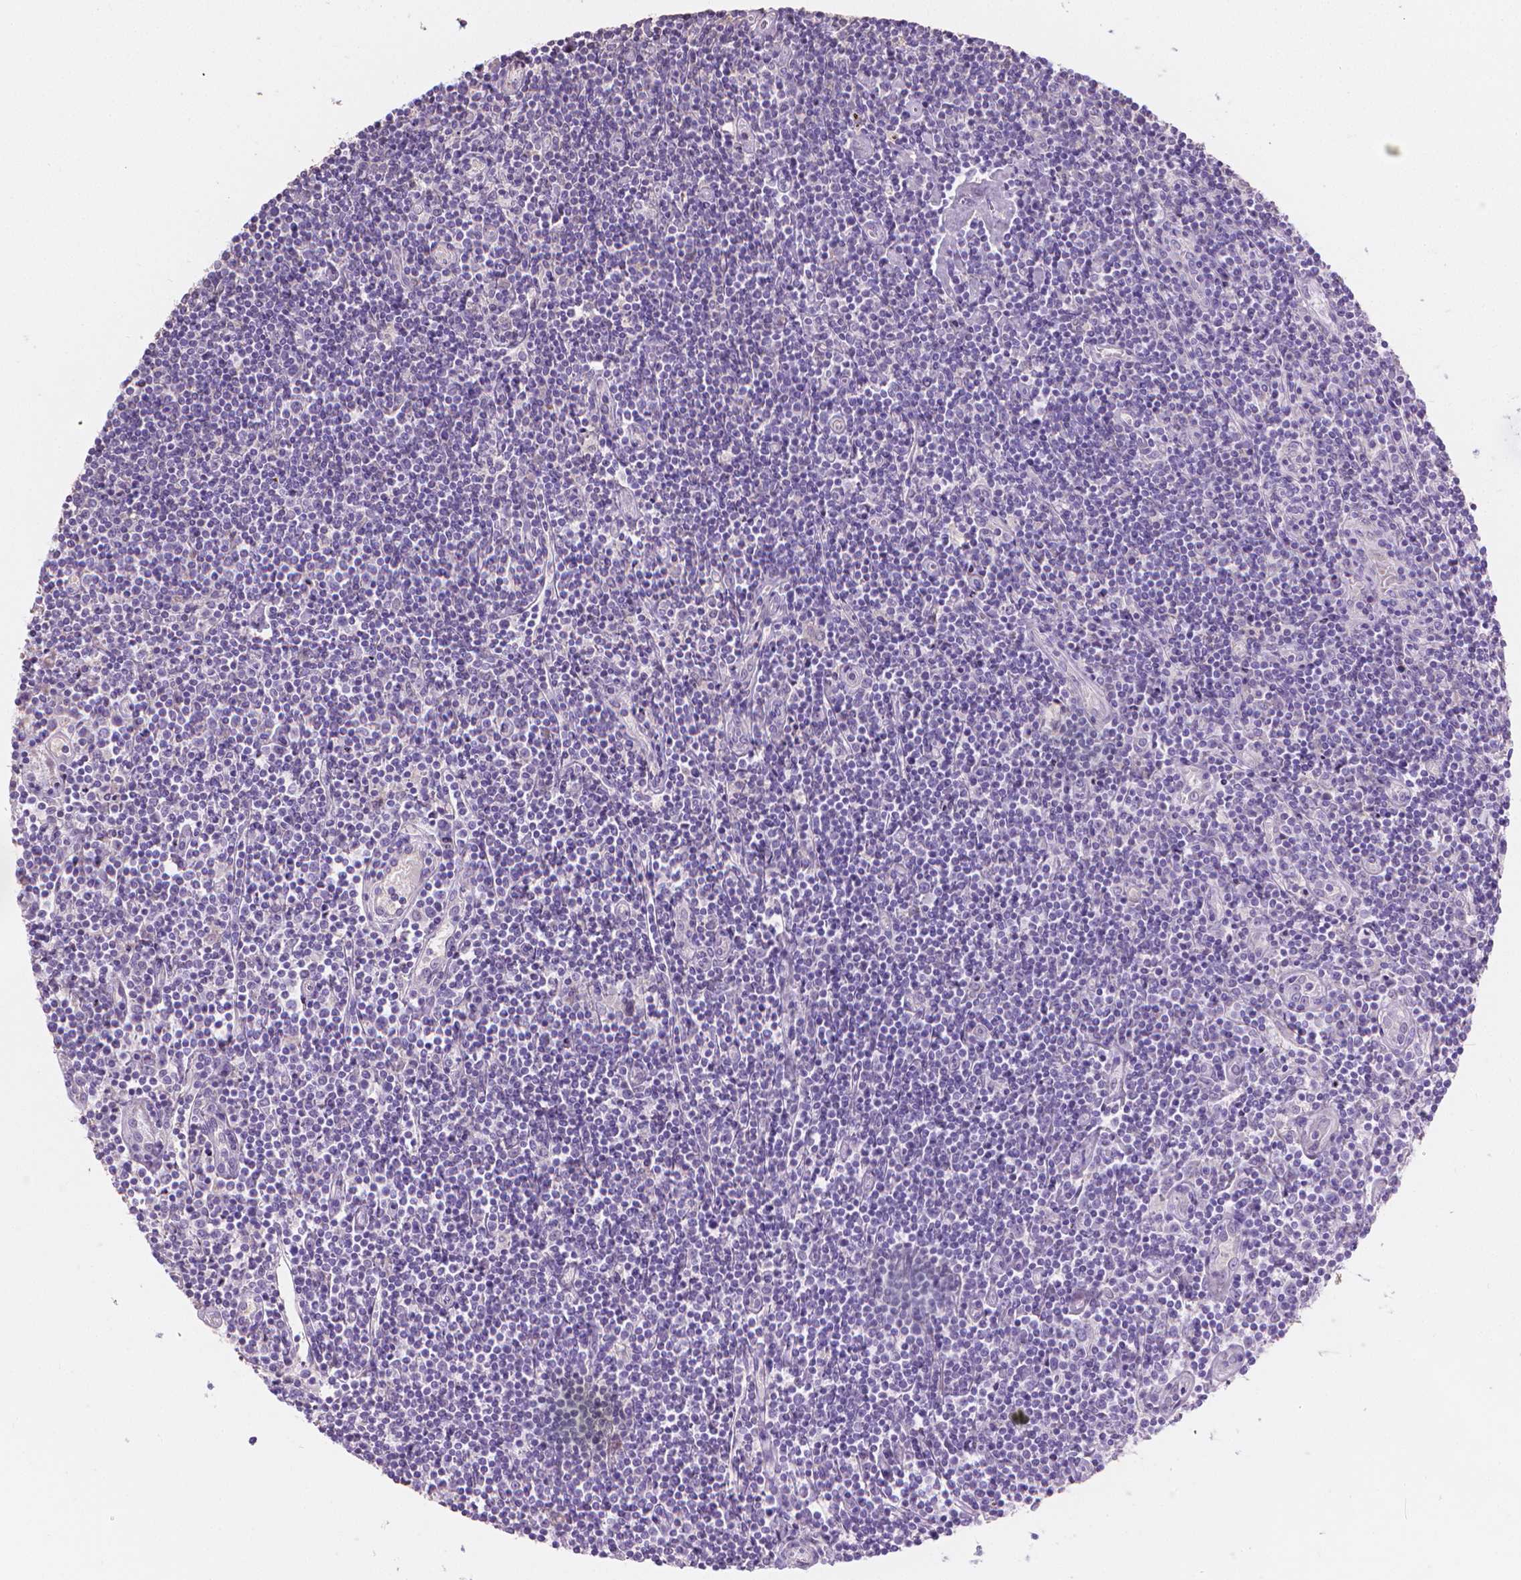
{"staining": {"intensity": "negative", "quantity": "none", "location": "none"}, "tissue": "lymphoma", "cell_type": "Tumor cells", "image_type": "cancer", "snomed": [{"axis": "morphology", "description": "Hodgkin's disease, NOS"}, {"axis": "topography", "description": "Lymph node"}], "caption": "Tumor cells show no significant expression in lymphoma.", "gene": "CABCOCO1", "patient": {"sex": "male", "age": 40}}